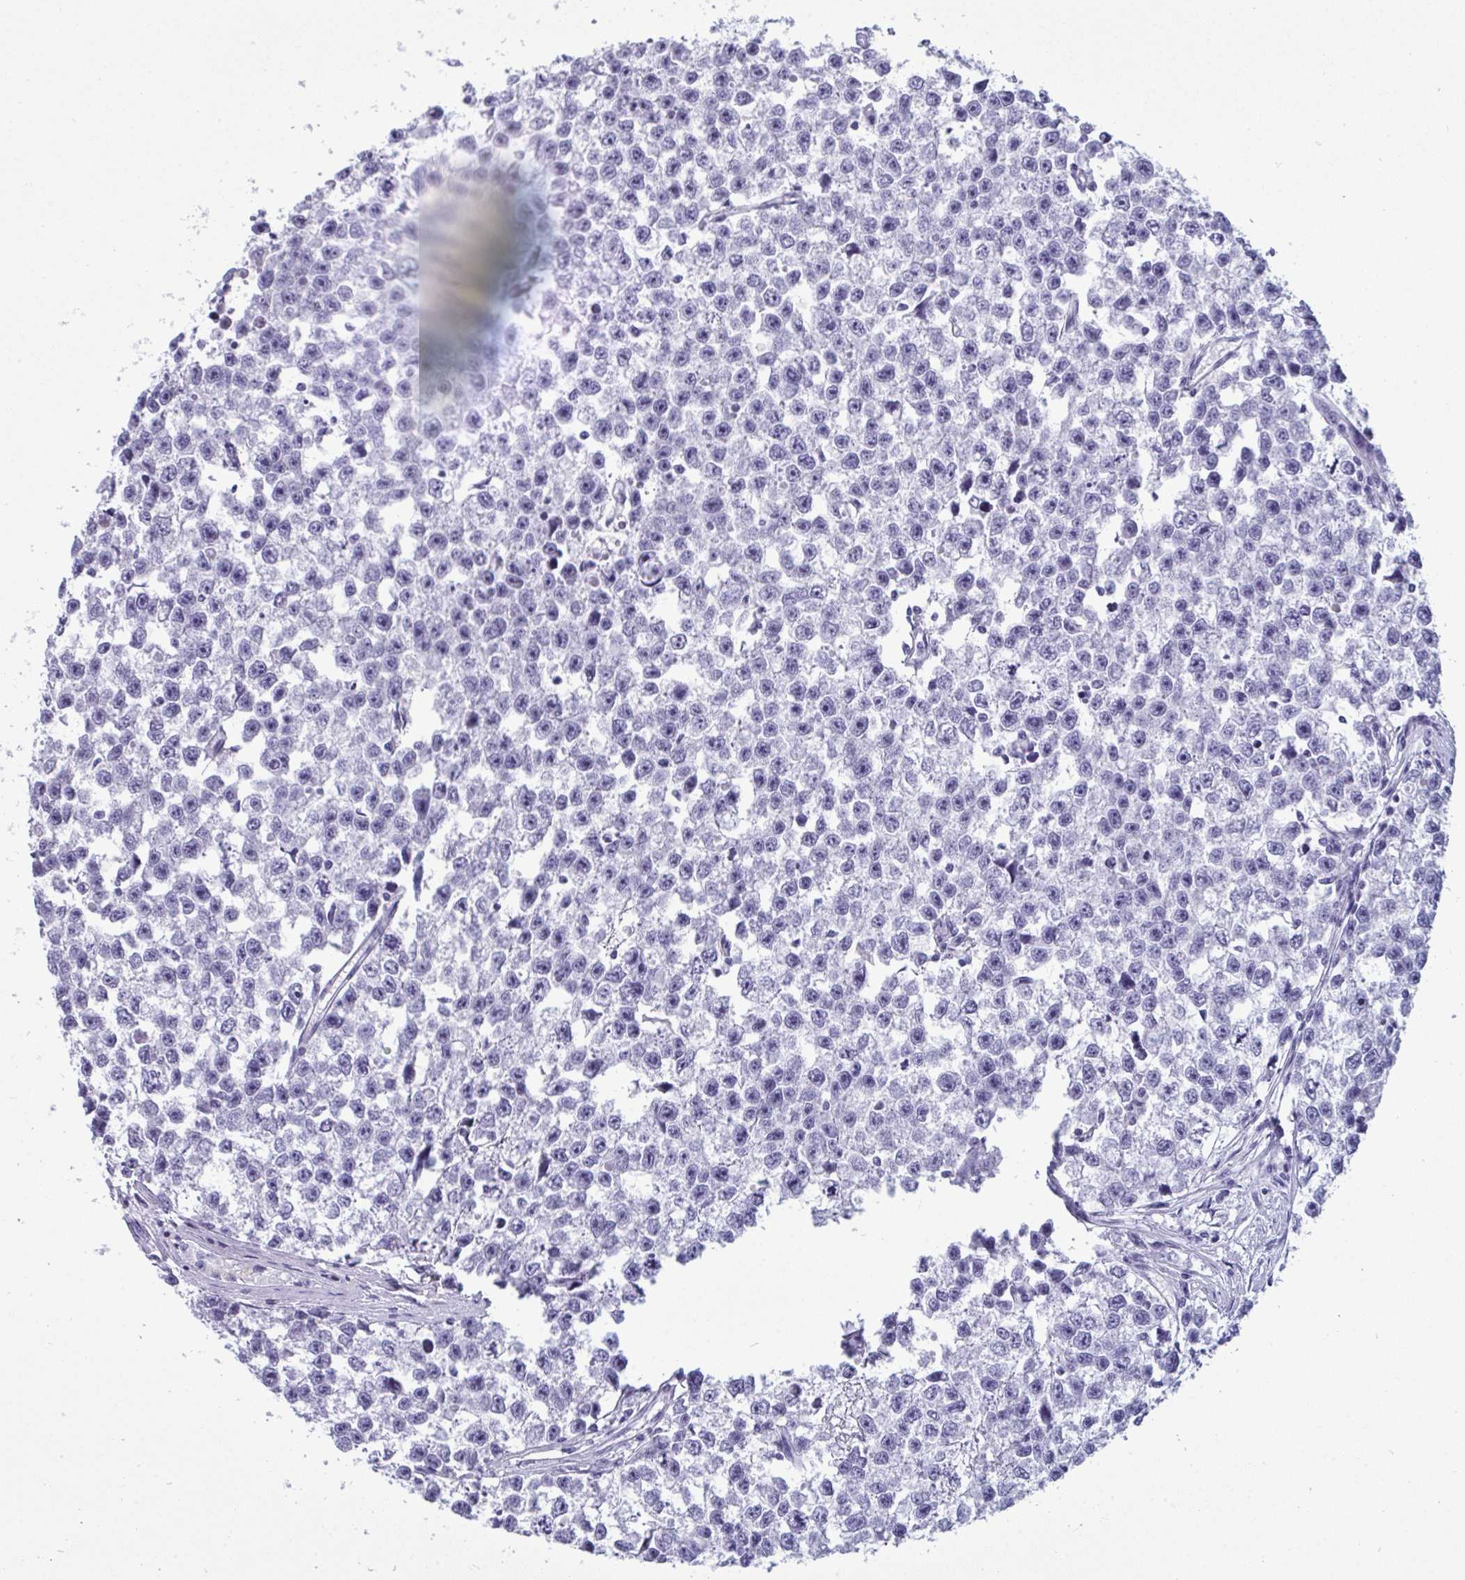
{"staining": {"intensity": "negative", "quantity": "none", "location": "none"}, "tissue": "testis cancer", "cell_type": "Tumor cells", "image_type": "cancer", "snomed": [{"axis": "morphology", "description": "Seminoma, NOS"}, {"axis": "topography", "description": "Testis"}], "caption": "Image shows no protein staining in tumor cells of testis seminoma tissue. (DAB IHC, high magnification).", "gene": "ARHGAP42", "patient": {"sex": "male", "age": 26}}